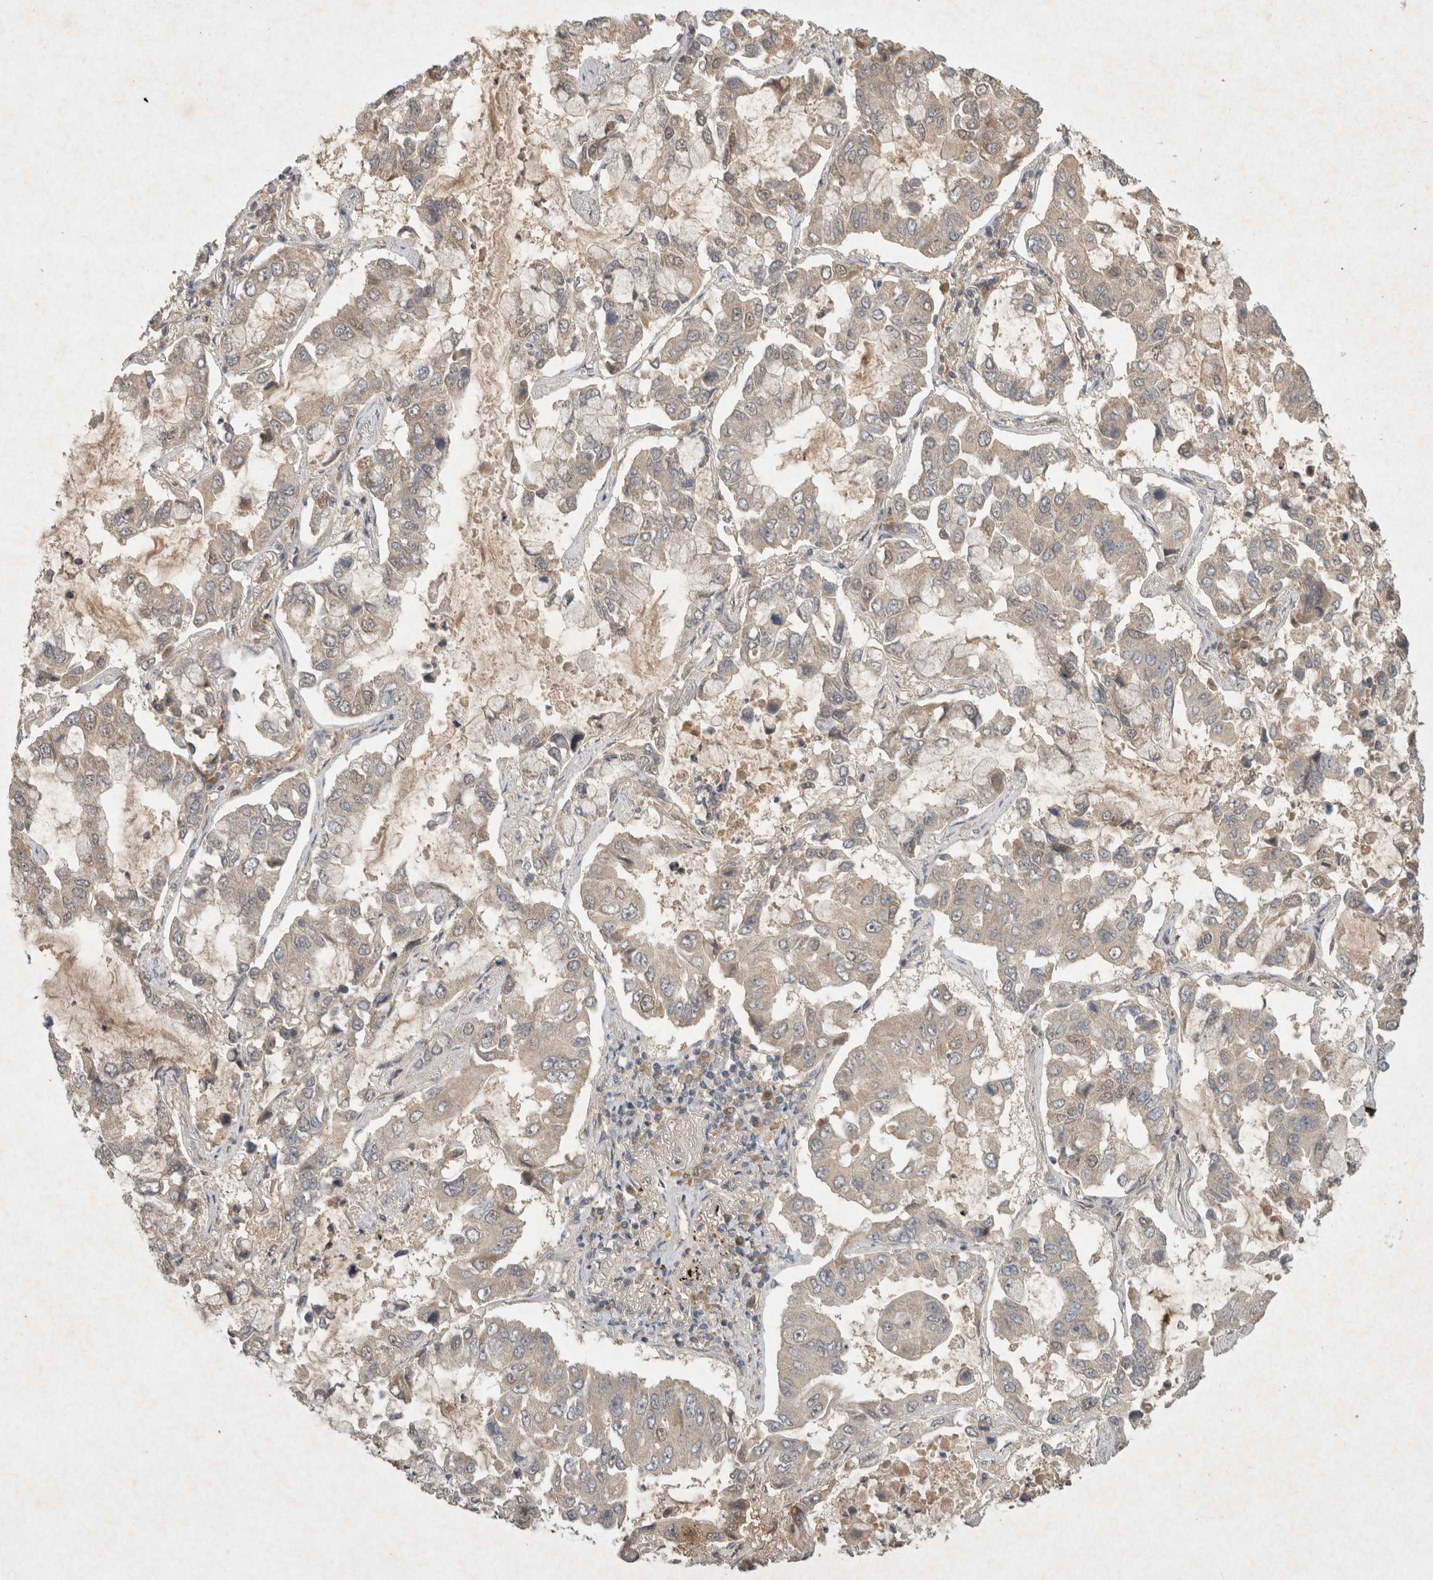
{"staining": {"intensity": "weak", "quantity": "25%-75%", "location": "cytoplasmic/membranous"}, "tissue": "lung cancer", "cell_type": "Tumor cells", "image_type": "cancer", "snomed": [{"axis": "morphology", "description": "Adenocarcinoma, NOS"}, {"axis": "topography", "description": "Lung"}], "caption": "IHC of human lung adenocarcinoma displays low levels of weak cytoplasmic/membranous positivity in approximately 25%-75% of tumor cells. The staining was performed using DAB to visualize the protein expression in brown, while the nuclei were stained in blue with hematoxylin (Magnification: 20x).", "gene": "LOXL2", "patient": {"sex": "male", "age": 64}}